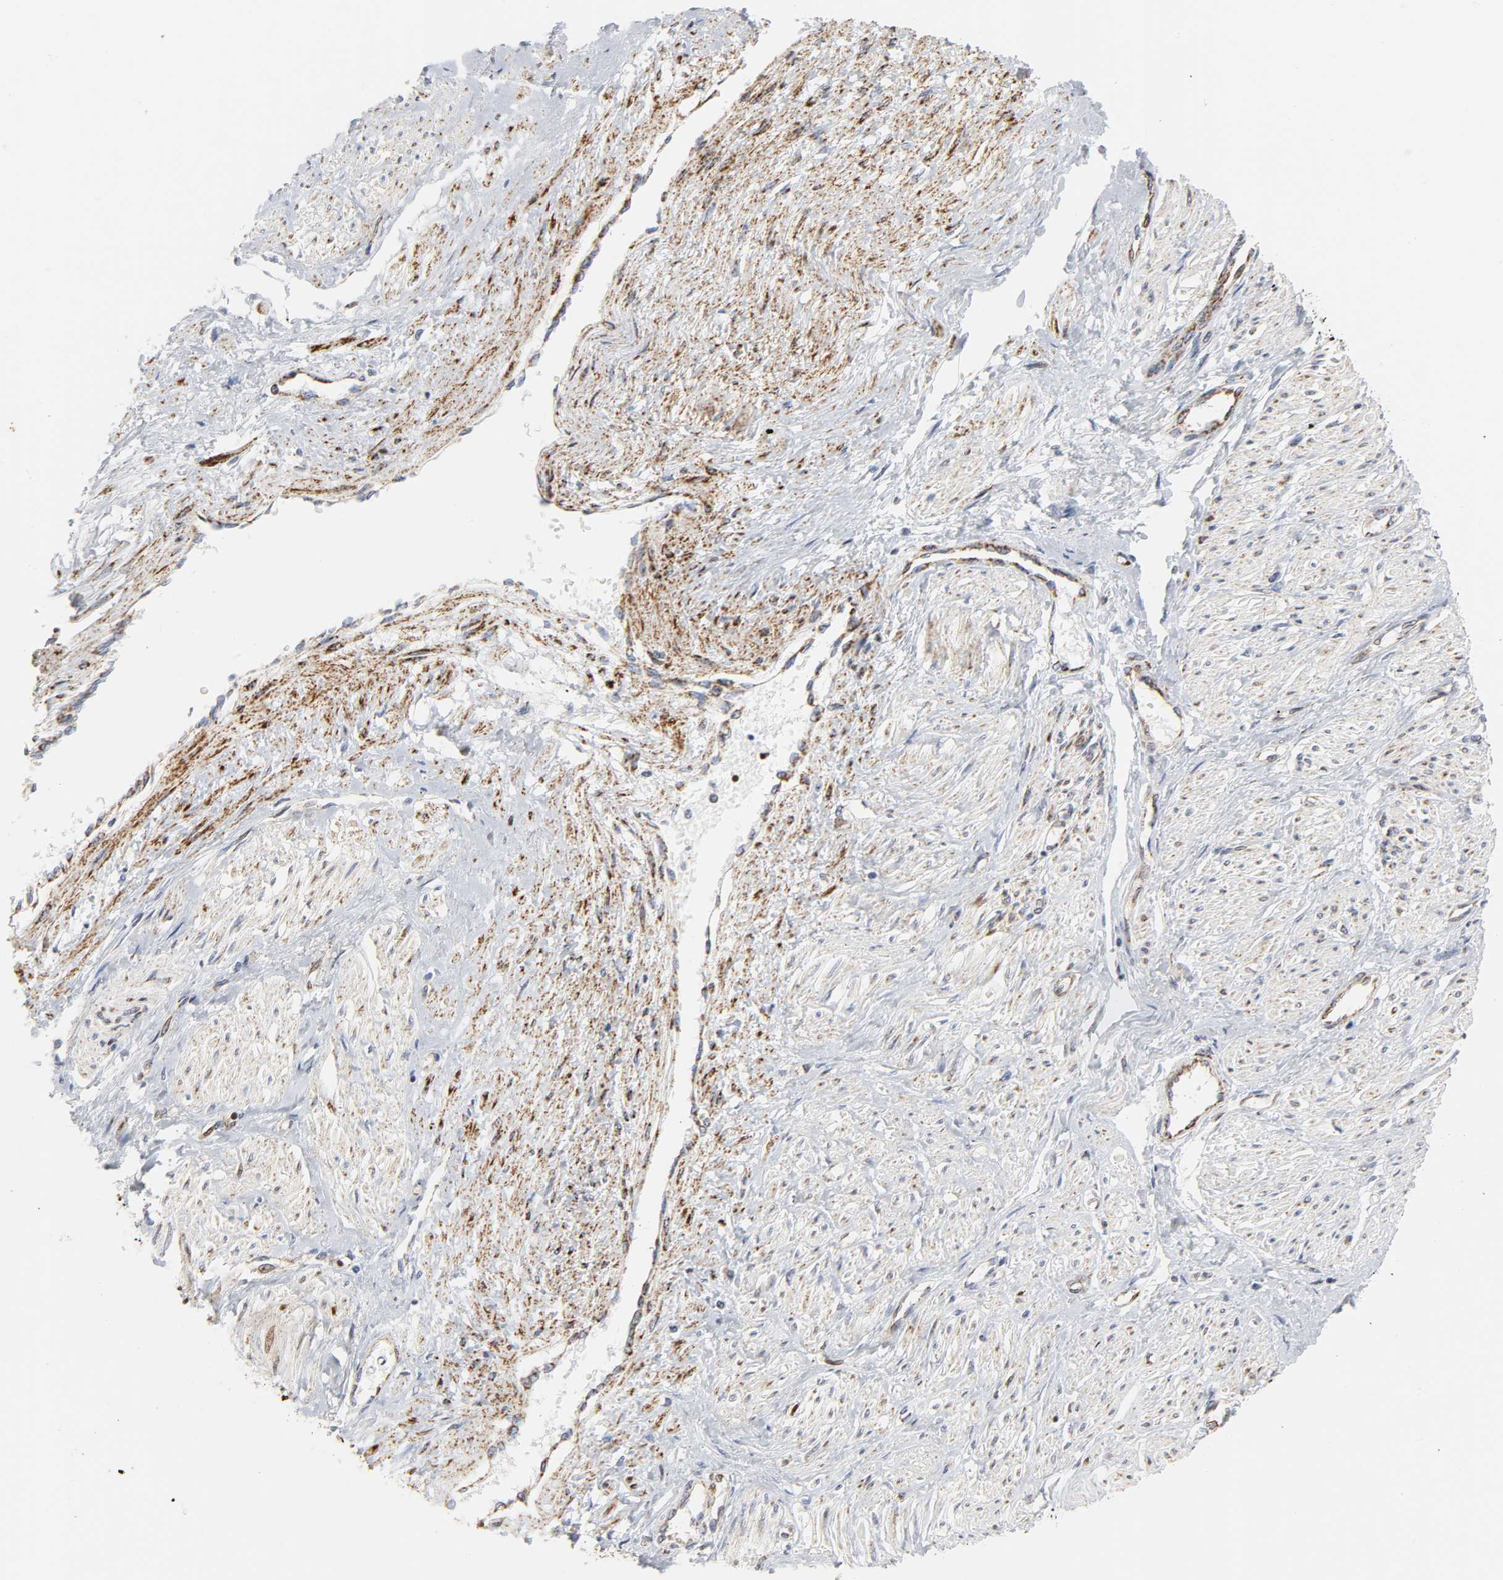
{"staining": {"intensity": "moderate", "quantity": ">75%", "location": "cytoplasmic/membranous"}, "tissue": "smooth muscle", "cell_type": "Smooth muscle cells", "image_type": "normal", "snomed": [{"axis": "morphology", "description": "Normal tissue, NOS"}, {"axis": "topography", "description": "Smooth muscle"}, {"axis": "topography", "description": "Uterus"}], "caption": "Benign smooth muscle reveals moderate cytoplasmic/membranous staining in approximately >75% of smooth muscle cells.", "gene": "CYCS", "patient": {"sex": "female", "age": 39}}